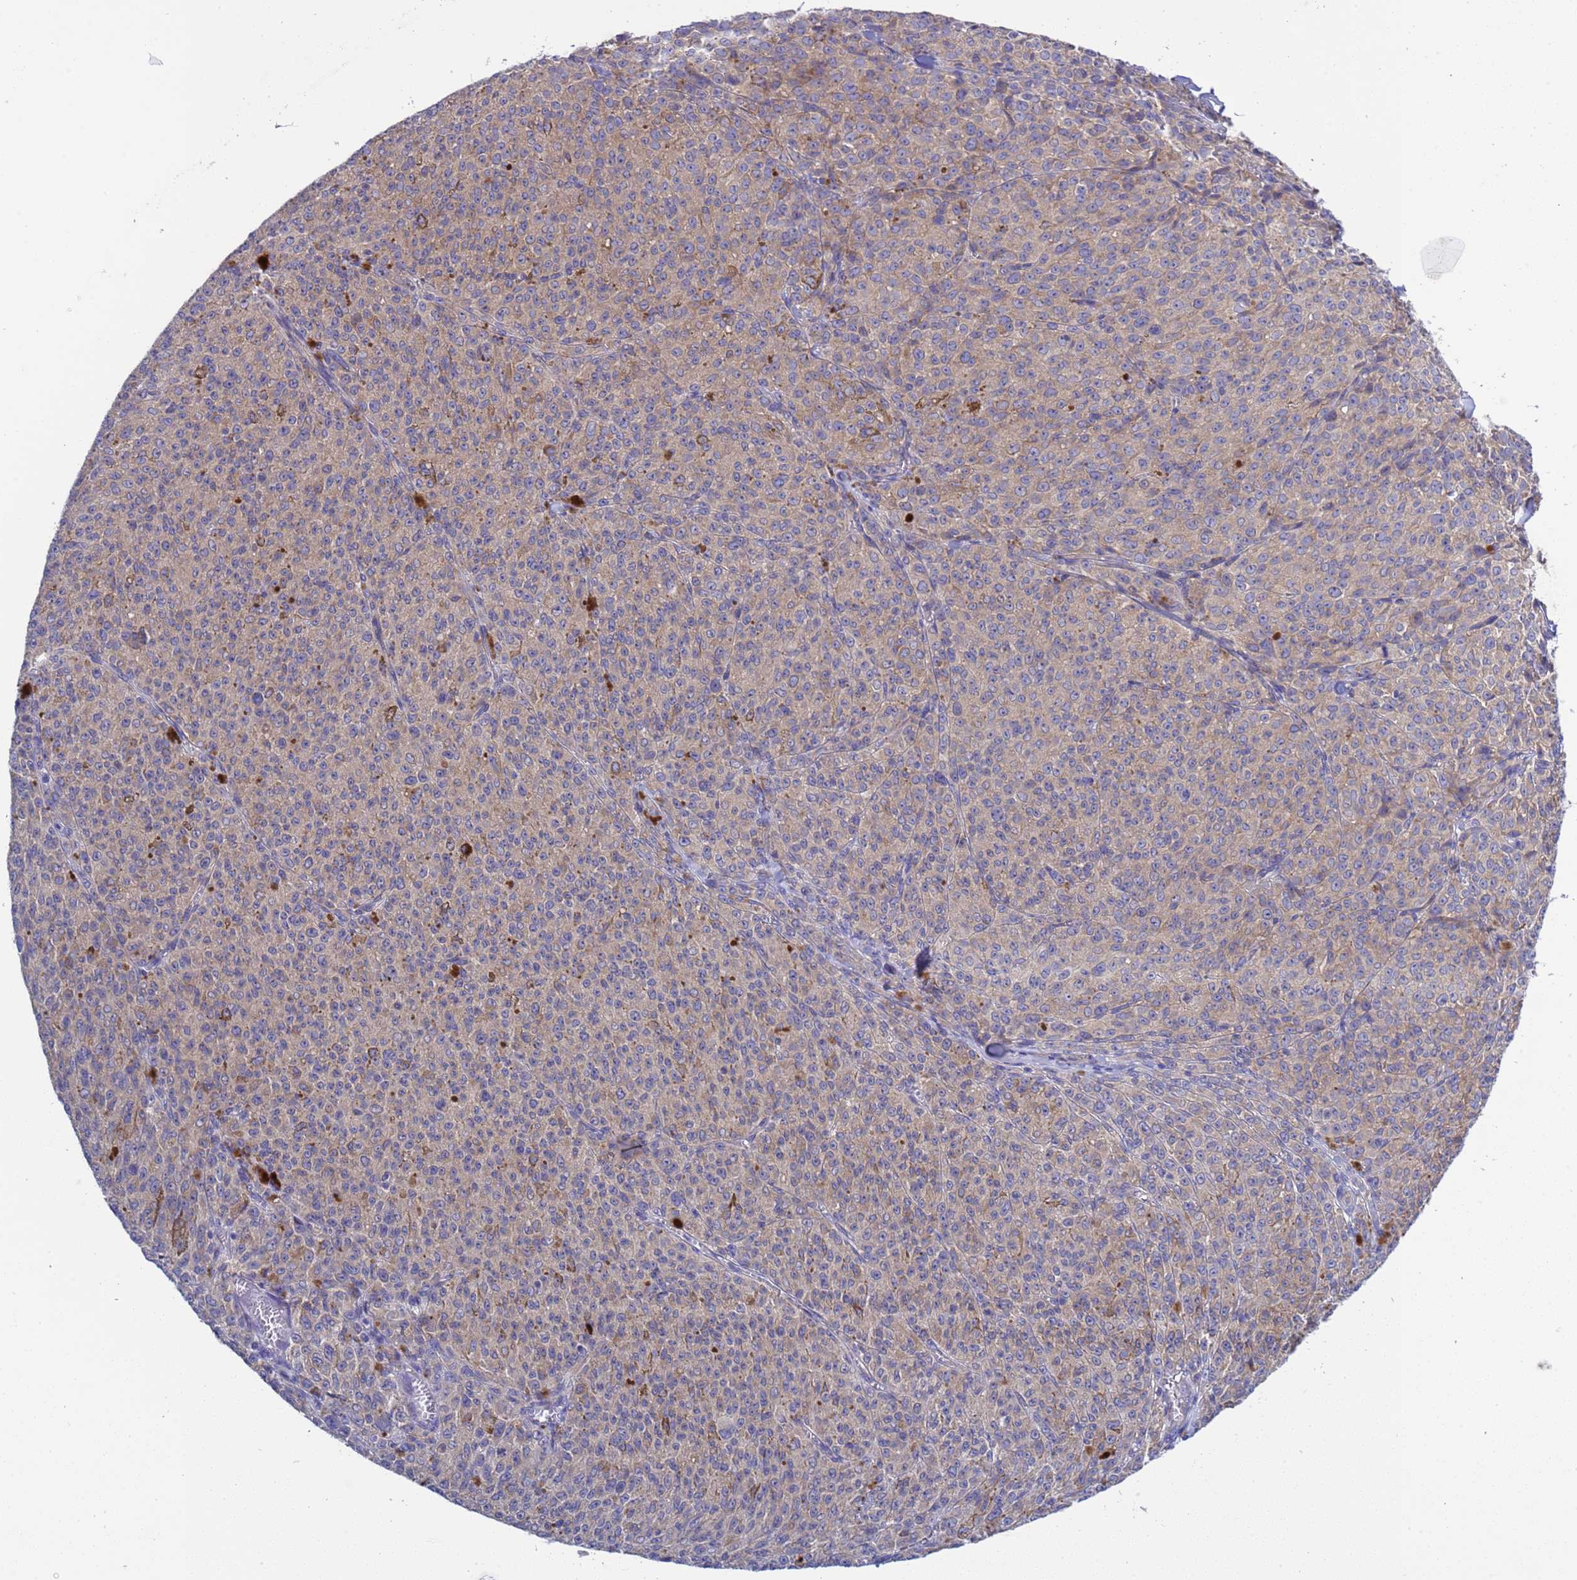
{"staining": {"intensity": "negative", "quantity": "none", "location": "none"}, "tissue": "melanoma", "cell_type": "Tumor cells", "image_type": "cancer", "snomed": [{"axis": "morphology", "description": "Malignant melanoma, NOS"}, {"axis": "topography", "description": "Skin"}], "caption": "High power microscopy histopathology image of an immunohistochemistry (IHC) micrograph of melanoma, revealing no significant staining in tumor cells.", "gene": "RC3H2", "patient": {"sex": "female", "age": 52}}